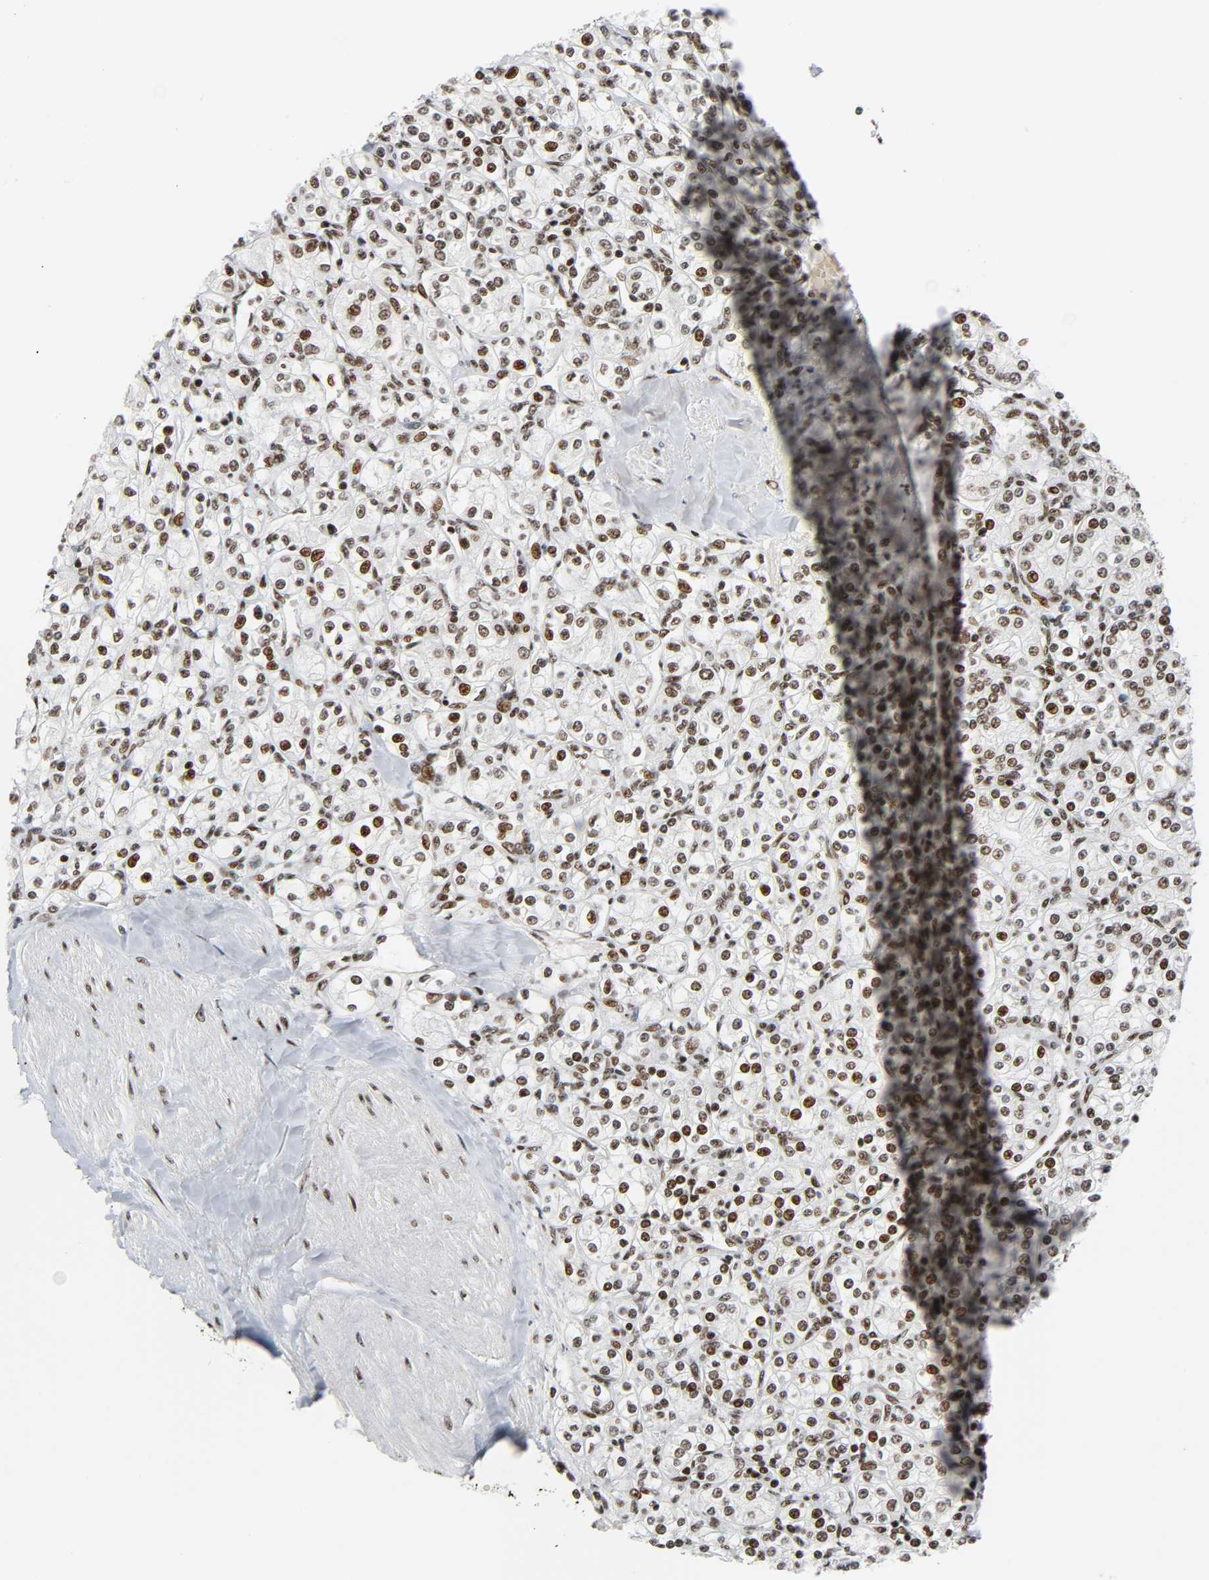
{"staining": {"intensity": "strong", "quantity": ">75%", "location": "nuclear"}, "tissue": "renal cancer", "cell_type": "Tumor cells", "image_type": "cancer", "snomed": [{"axis": "morphology", "description": "Adenocarcinoma, NOS"}, {"axis": "topography", "description": "Kidney"}], "caption": "Immunohistochemical staining of human renal cancer (adenocarcinoma) demonstrates high levels of strong nuclear expression in approximately >75% of tumor cells.", "gene": "CDK9", "patient": {"sex": "male", "age": 77}}